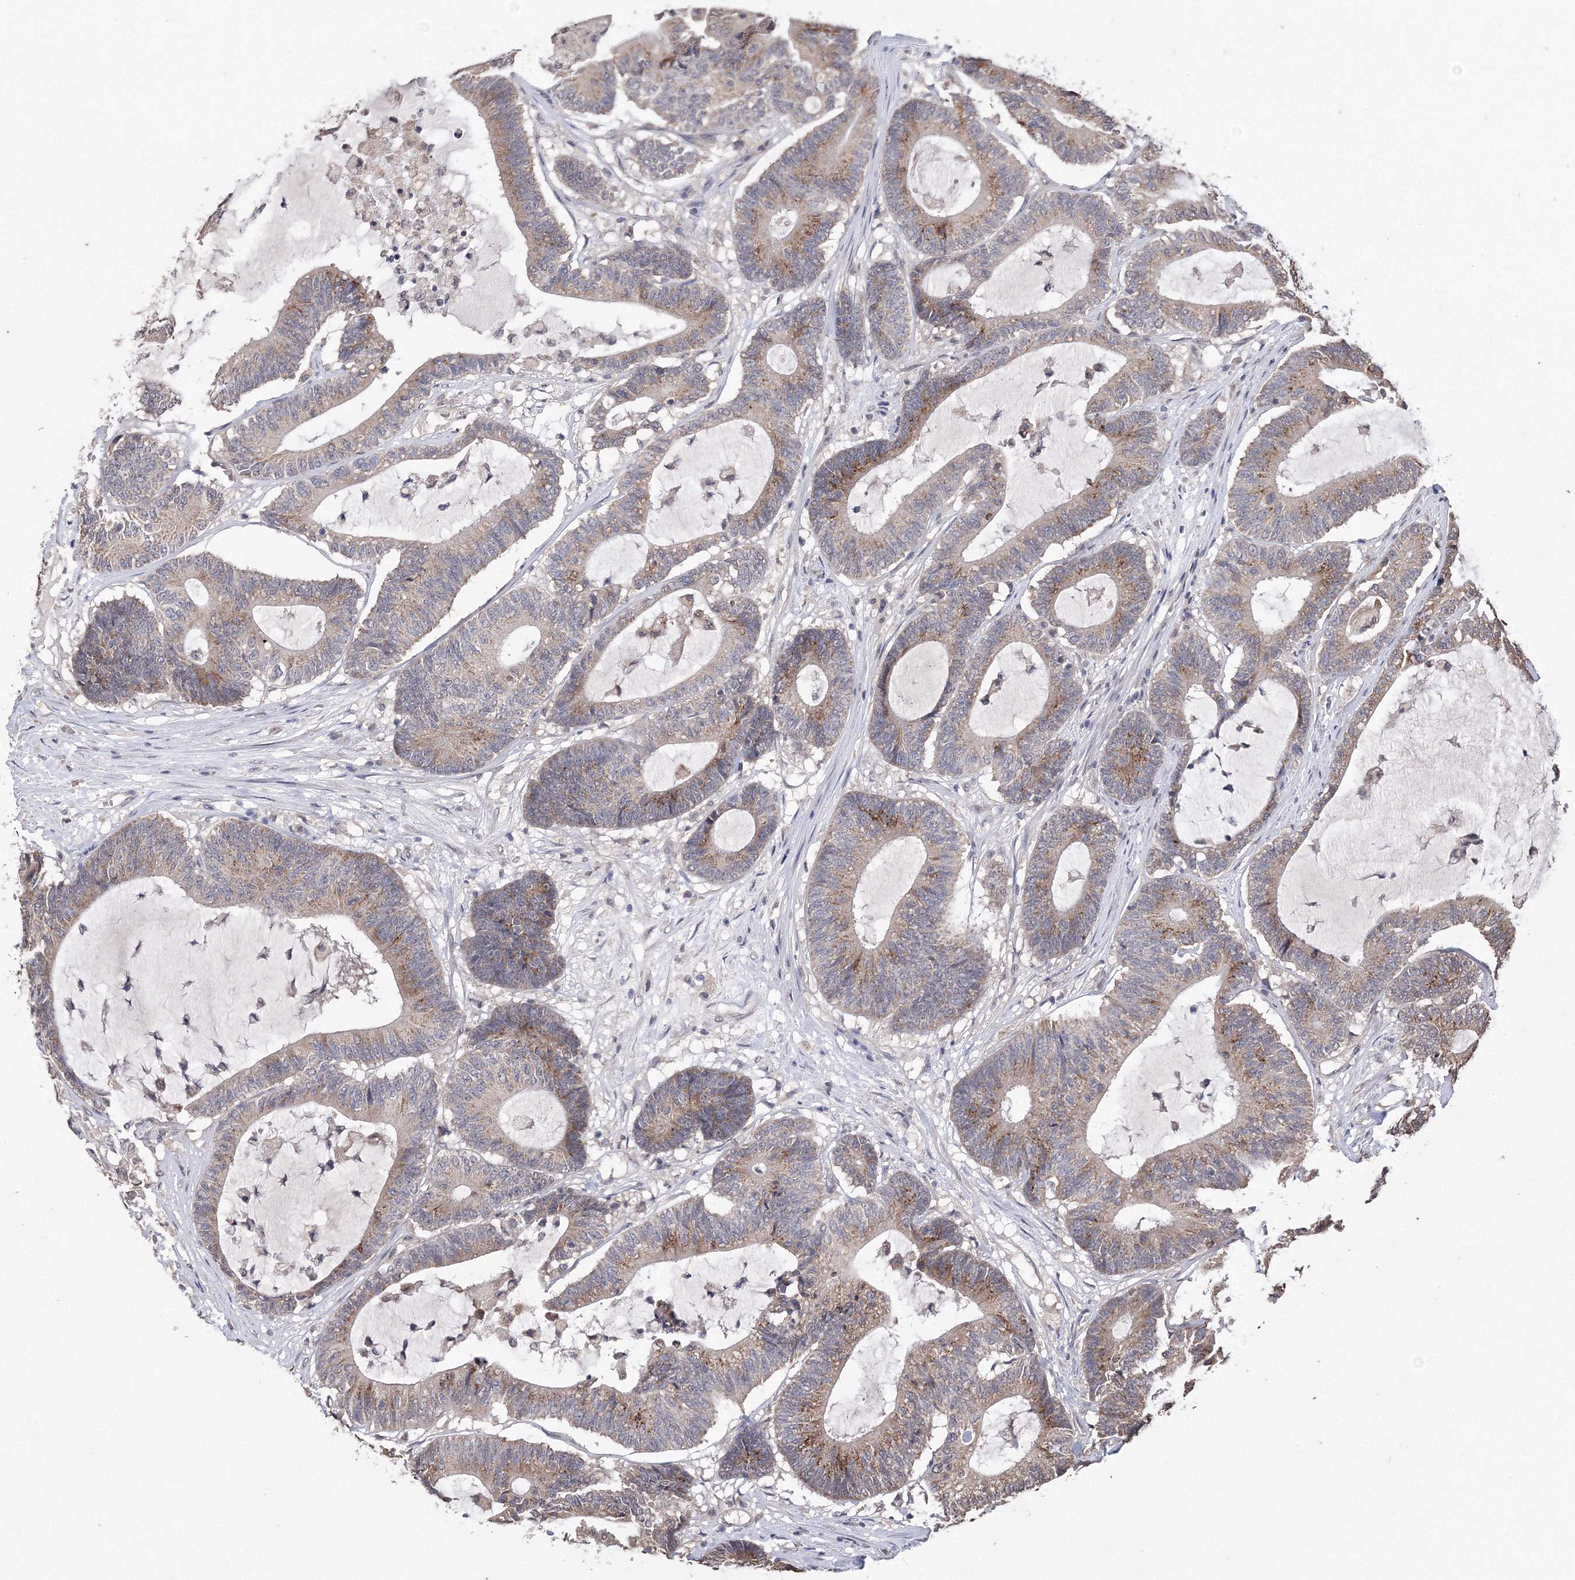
{"staining": {"intensity": "moderate", "quantity": ">75%", "location": "cytoplasmic/membranous"}, "tissue": "colorectal cancer", "cell_type": "Tumor cells", "image_type": "cancer", "snomed": [{"axis": "morphology", "description": "Adenocarcinoma, NOS"}, {"axis": "topography", "description": "Colon"}], "caption": "IHC histopathology image of adenocarcinoma (colorectal) stained for a protein (brown), which demonstrates medium levels of moderate cytoplasmic/membranous positivity in about >75% of tumor cells.", "gene": "GPN1", "patient": {"sex": "female", "age": 84}}